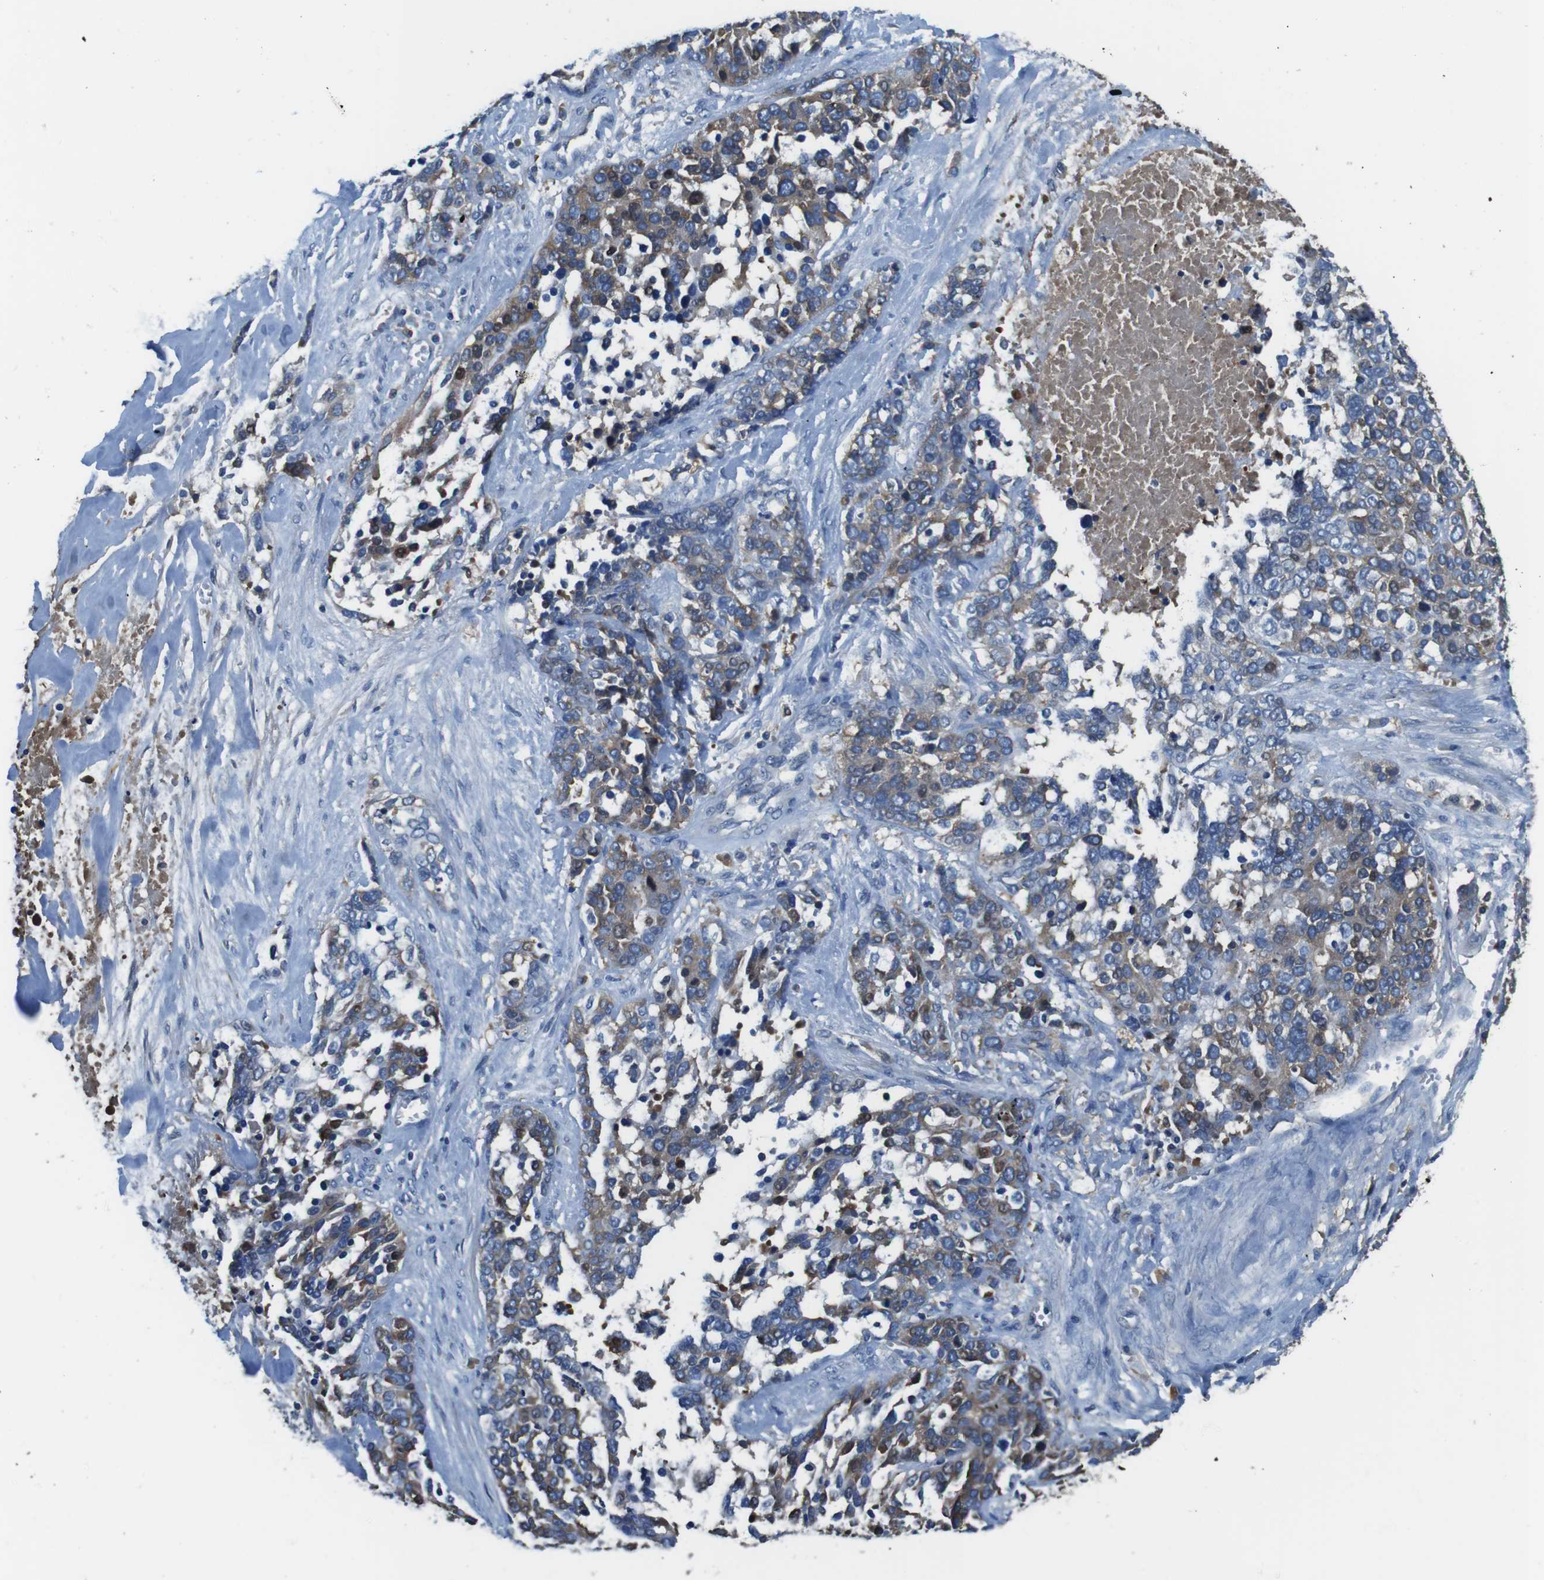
{"staining": {"intensity": "moderate", "quantity": ">75%", "location": "cytoplasmic/membranous,nuclear"}, "tissue": "ovarian cancer", "cell_type": "Tumor cells", "image_type": "cancer", "snomed": [{"axis": "morphology", "description": "Cystadenocarcinoma, serous, NOS"}, {"axis": "topography", "description": "Ovary"}], "caption": "Immunohistochemical staining of human ovarian cancer demonstrates moderate cytoplasmic/membranous and nuclear protein positivity in approximately >75% of tumor cells.", "gene": "TMPRSS15", "patient": {"sex": "female", "age": 44}}